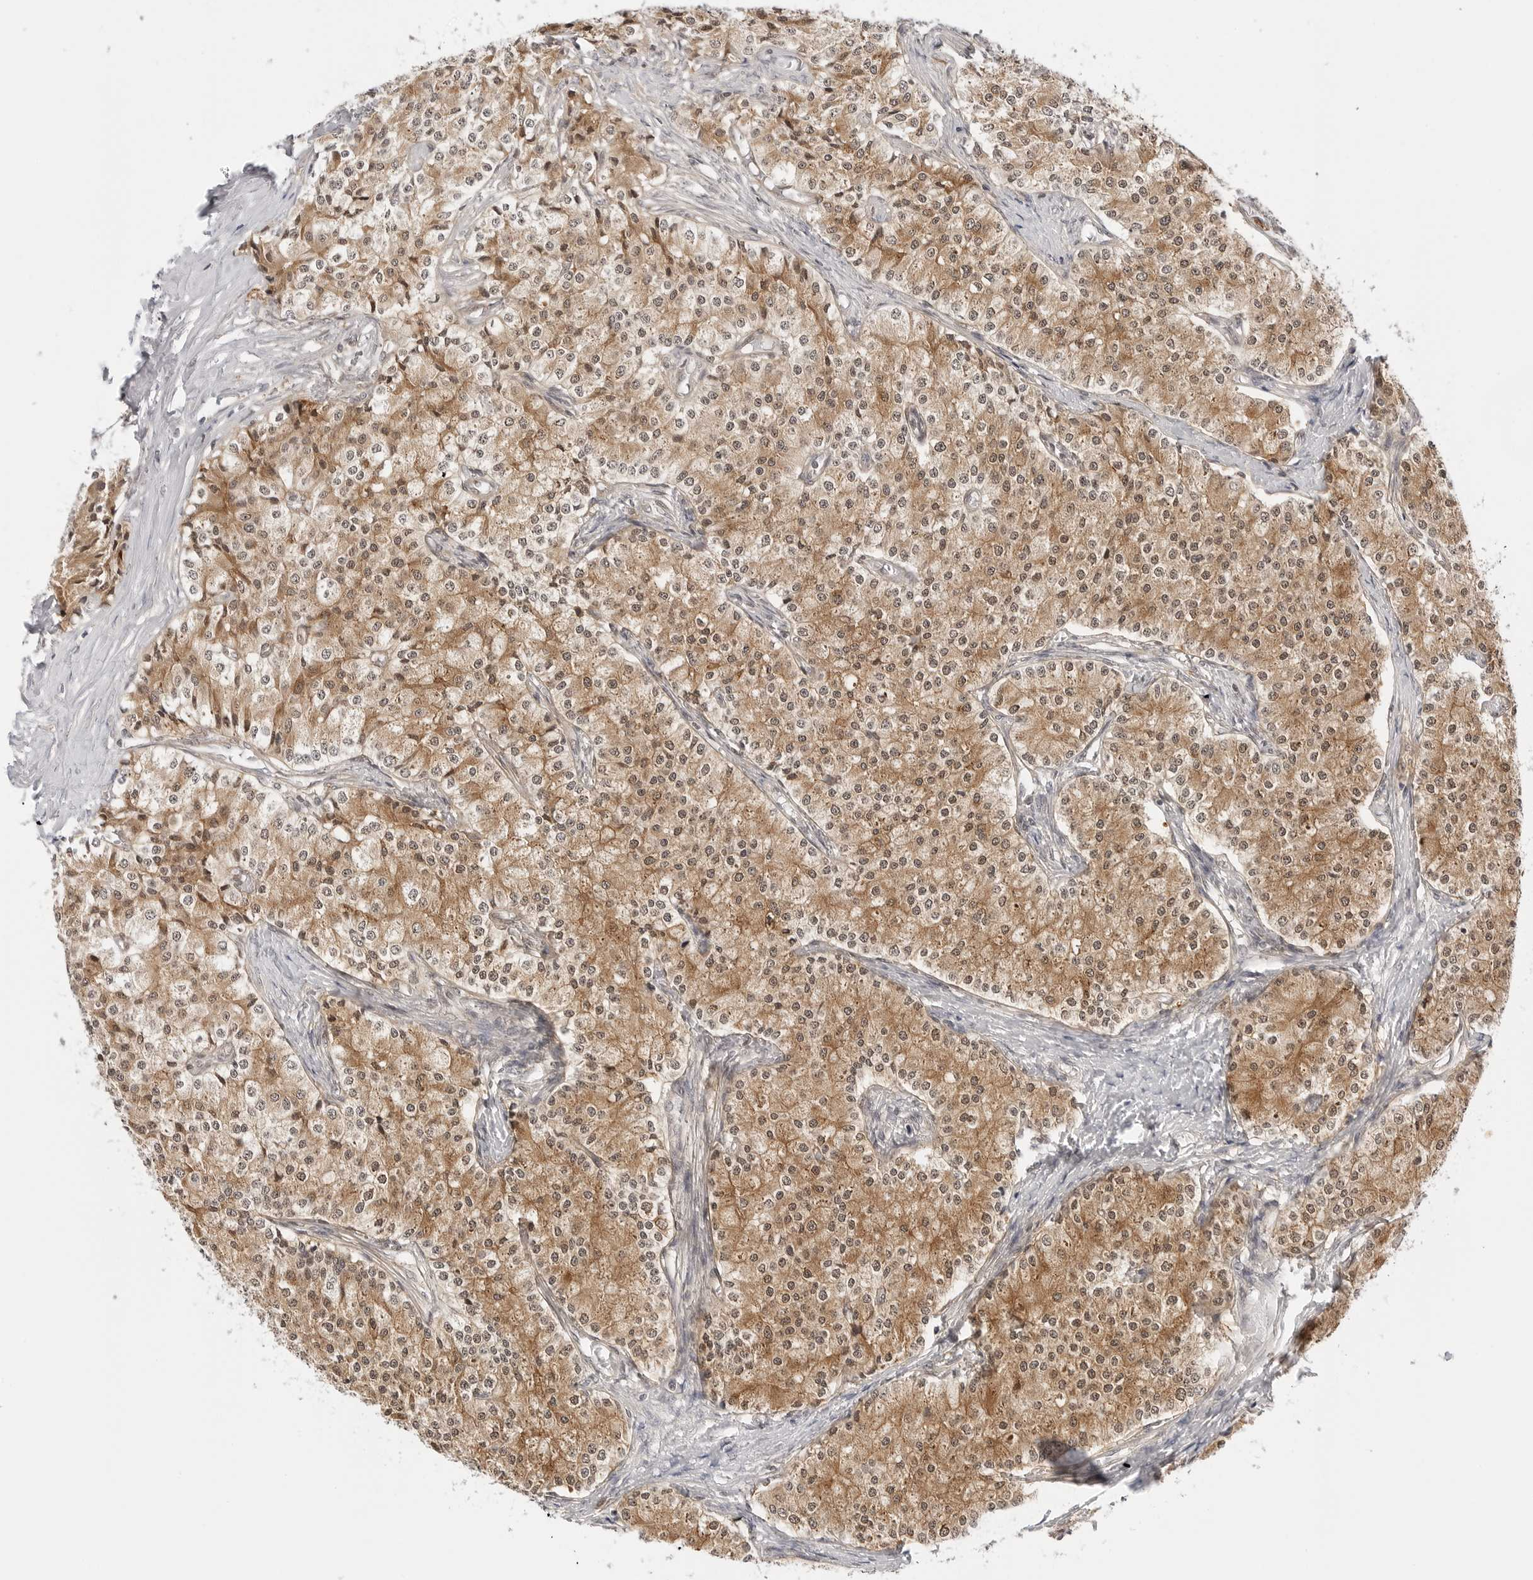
{"staining": {"intensity": "moderate", "quantity": ">75%", "location": "cytoplasmic/membranous"}, "tissue": "carcinoid", "cell_type": "Tumor cells", "image_type": "cancer", "snomed": [{"axis": "morphology", "description": "Carcinoid, malignant, NOS"}, {"axis": "topography", "description": "Colon"}], "caption": "DAB immunohistochemical staining of human carcinoid (malignant) demonstrates moderate cytoplasmic/membranous protein expression in approximately >75% of tumor cells. Immunohistochemistry (ihc) stains the protein of interest in brown and the nuclei are stained blue.", "gene": "TCP1", "patient": {"sex": "female", "age": 52}}